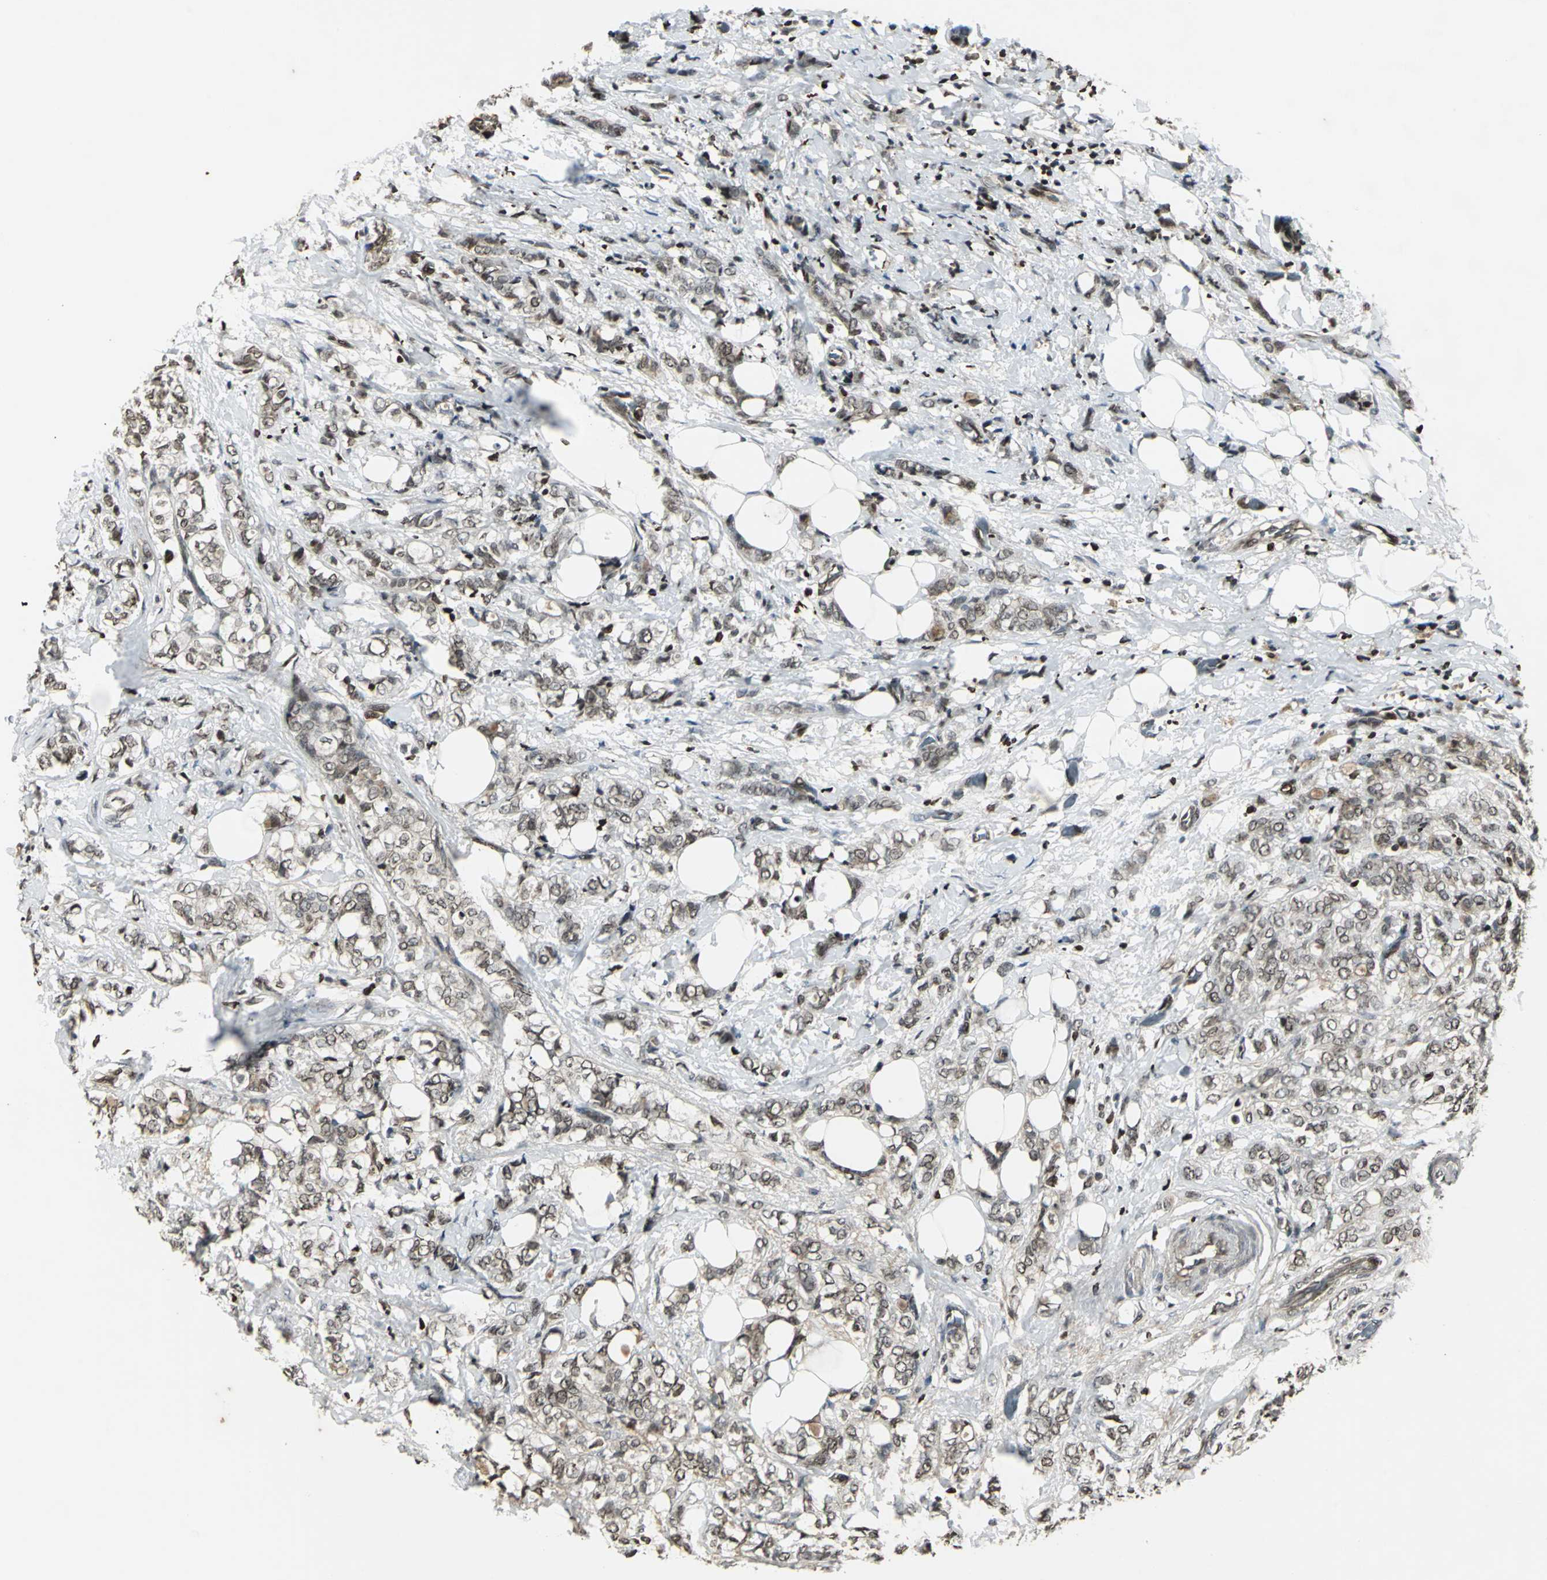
{"staining": {"intensity": "moderate", "quantity": ">75%", "location": "cytoplasmic/membranous,nuclear"}, "tissue": "breast cancer", "cell_type": "Tumor cells", "image_type": "cancer", "snomed": [{"axis": "morphology", "description": "Lobular carcinoma"}, {"axis": "topography", "description": "Breast"}], "caption": "Immunohistochemical staining of breast cancer displays medium levels of moderate cytoplasmic/membranous and nuclear positivity in approximately >75% of tumor cells.", "gene": "AHR", "patient": {"sex": "female", "age": 60}}